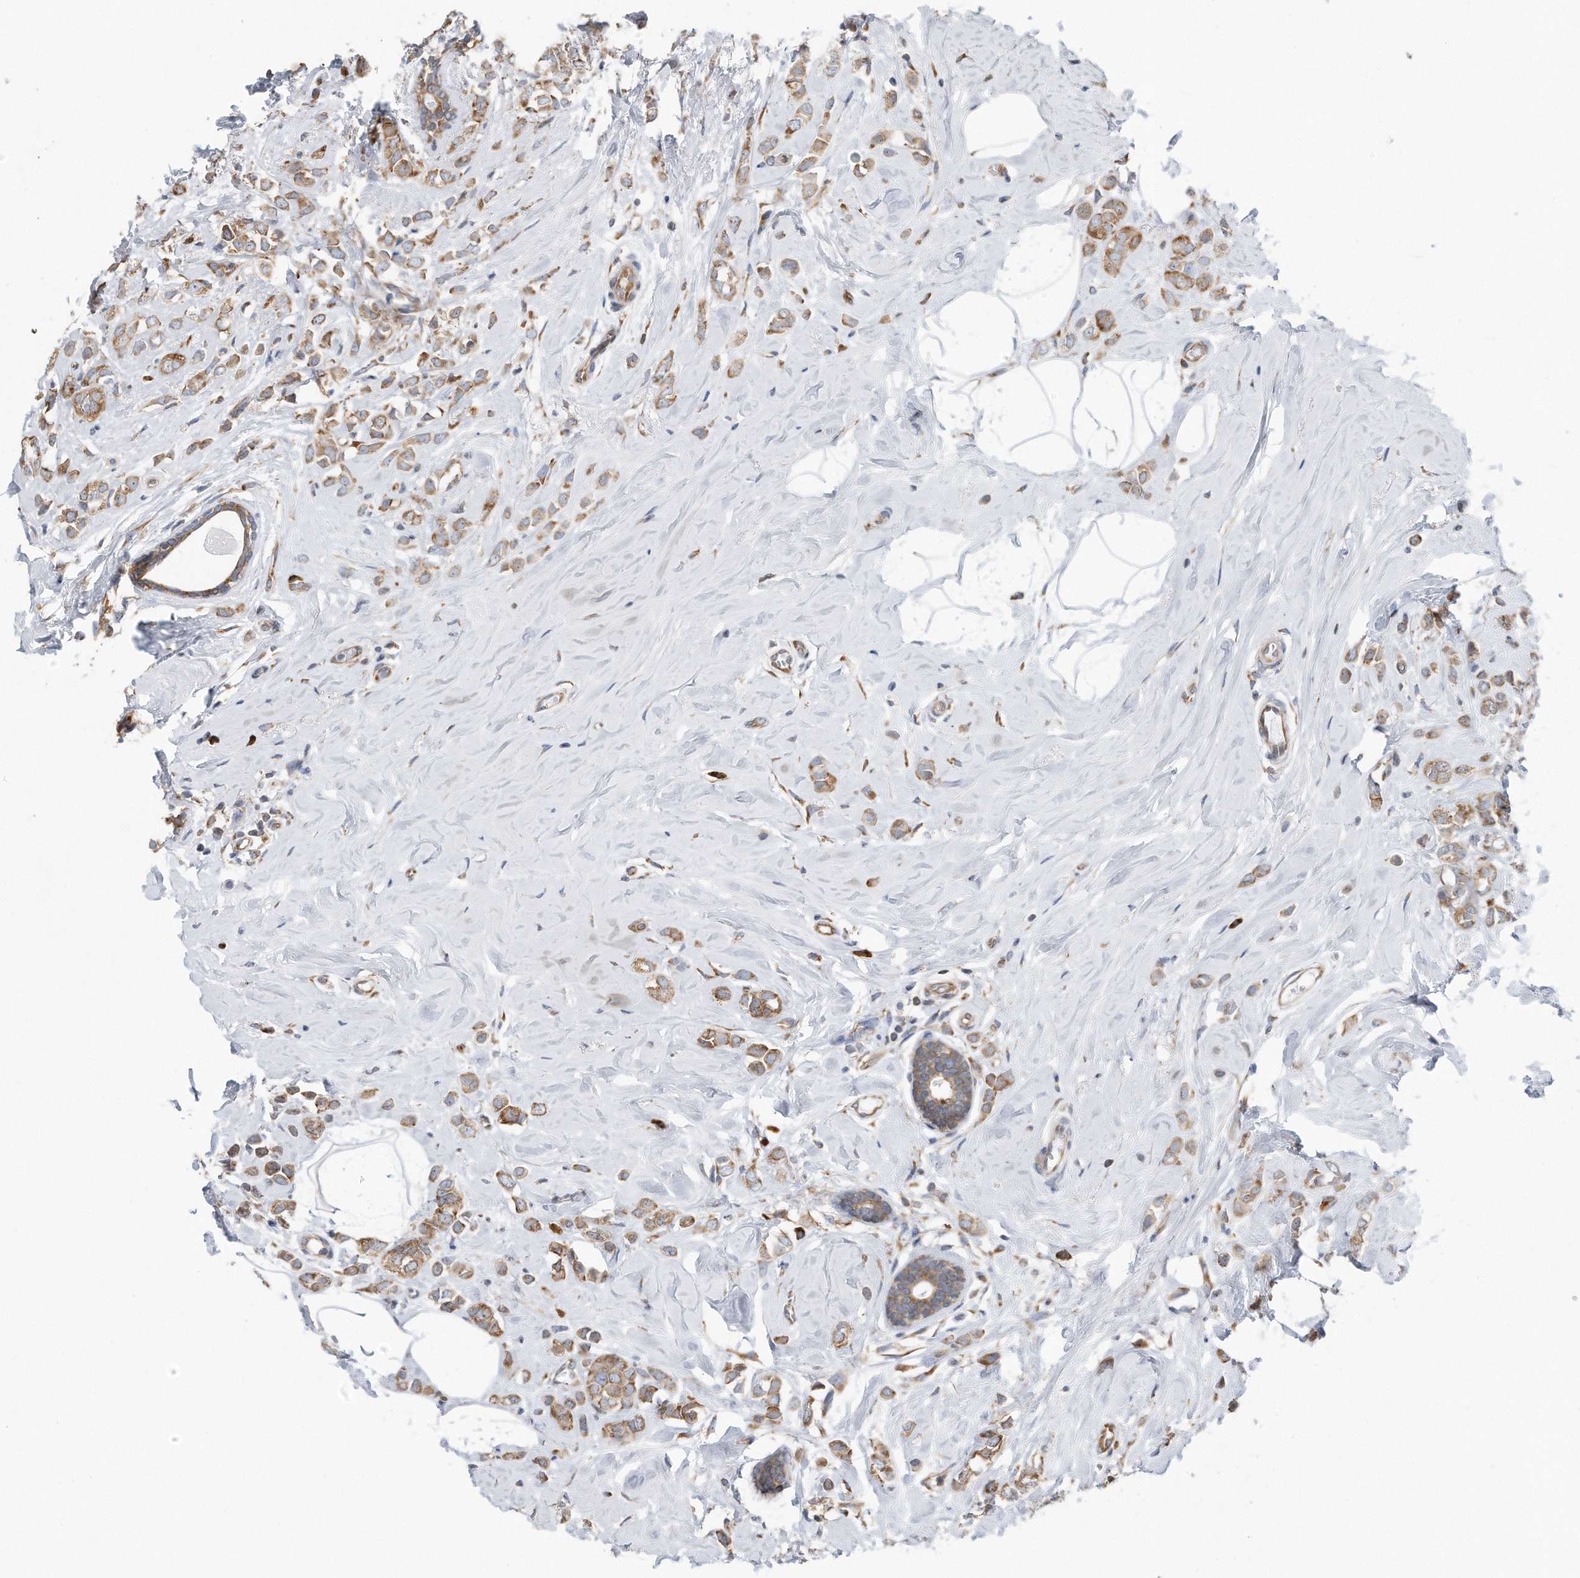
{"staining": {"intensity": "moderate", "quantity": ">75%", "location": "cytoplasmic/membranous"}, "tissue": "breast cancer", "cell_type": "Tumor cells", "image_type": "cancer", "snomed": [{"axis": "morphology", "description": "Lobular carcinoma"}, {"axis": "topography", "description": "Breast"}], "caption": "Tumor cells show medium levels of moderate cytoplasmic/membranous staining in approximately >75% of cells in lobular carcinoma (breast).", "gene": "RPL26L1", "patient": {"sex": "female", "age": 47}}